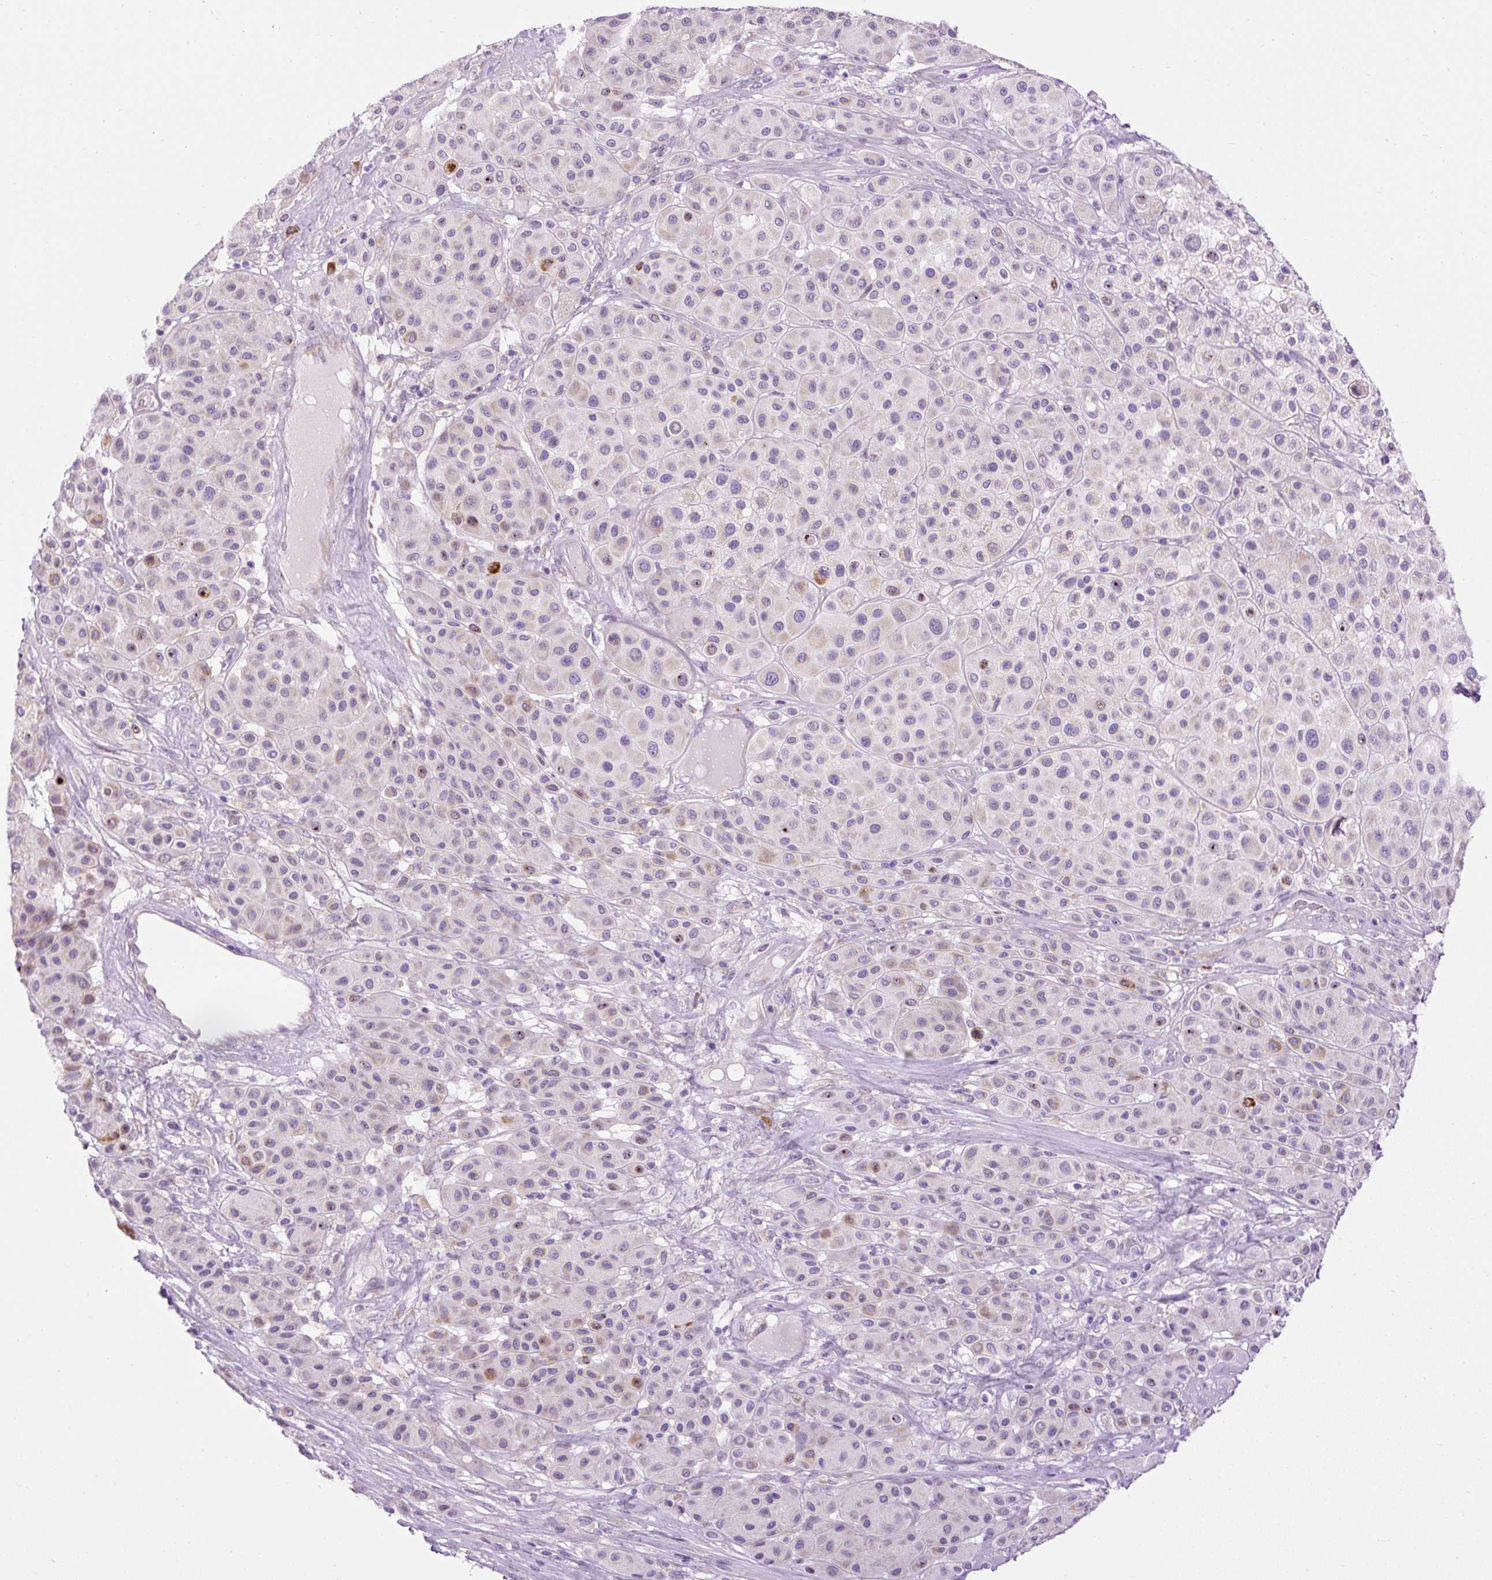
{"staining": {"intensity": "weak", "quantity": "<25%", "location": "cytoplasmic/membranous"}, "tissue": "melanoma", "cell_type": "Tumor cells", "image_type": "cancer", "snomed": [{"axis": "morphology", "description": "Malignant melanoma, Metastatic site"}, {"axis": "topography", "description": "Smooth muscle"}], "caption": "This histopathology image is of malignant melanoma (metastatic site) stained with immunohistochemistry (IHC) to label a protein in brown with the nuclei are counter-stained blue. There is no positivity in tumor cells.", "gene": "SYBU", "patient": {"sex": "male", "age": 41}}